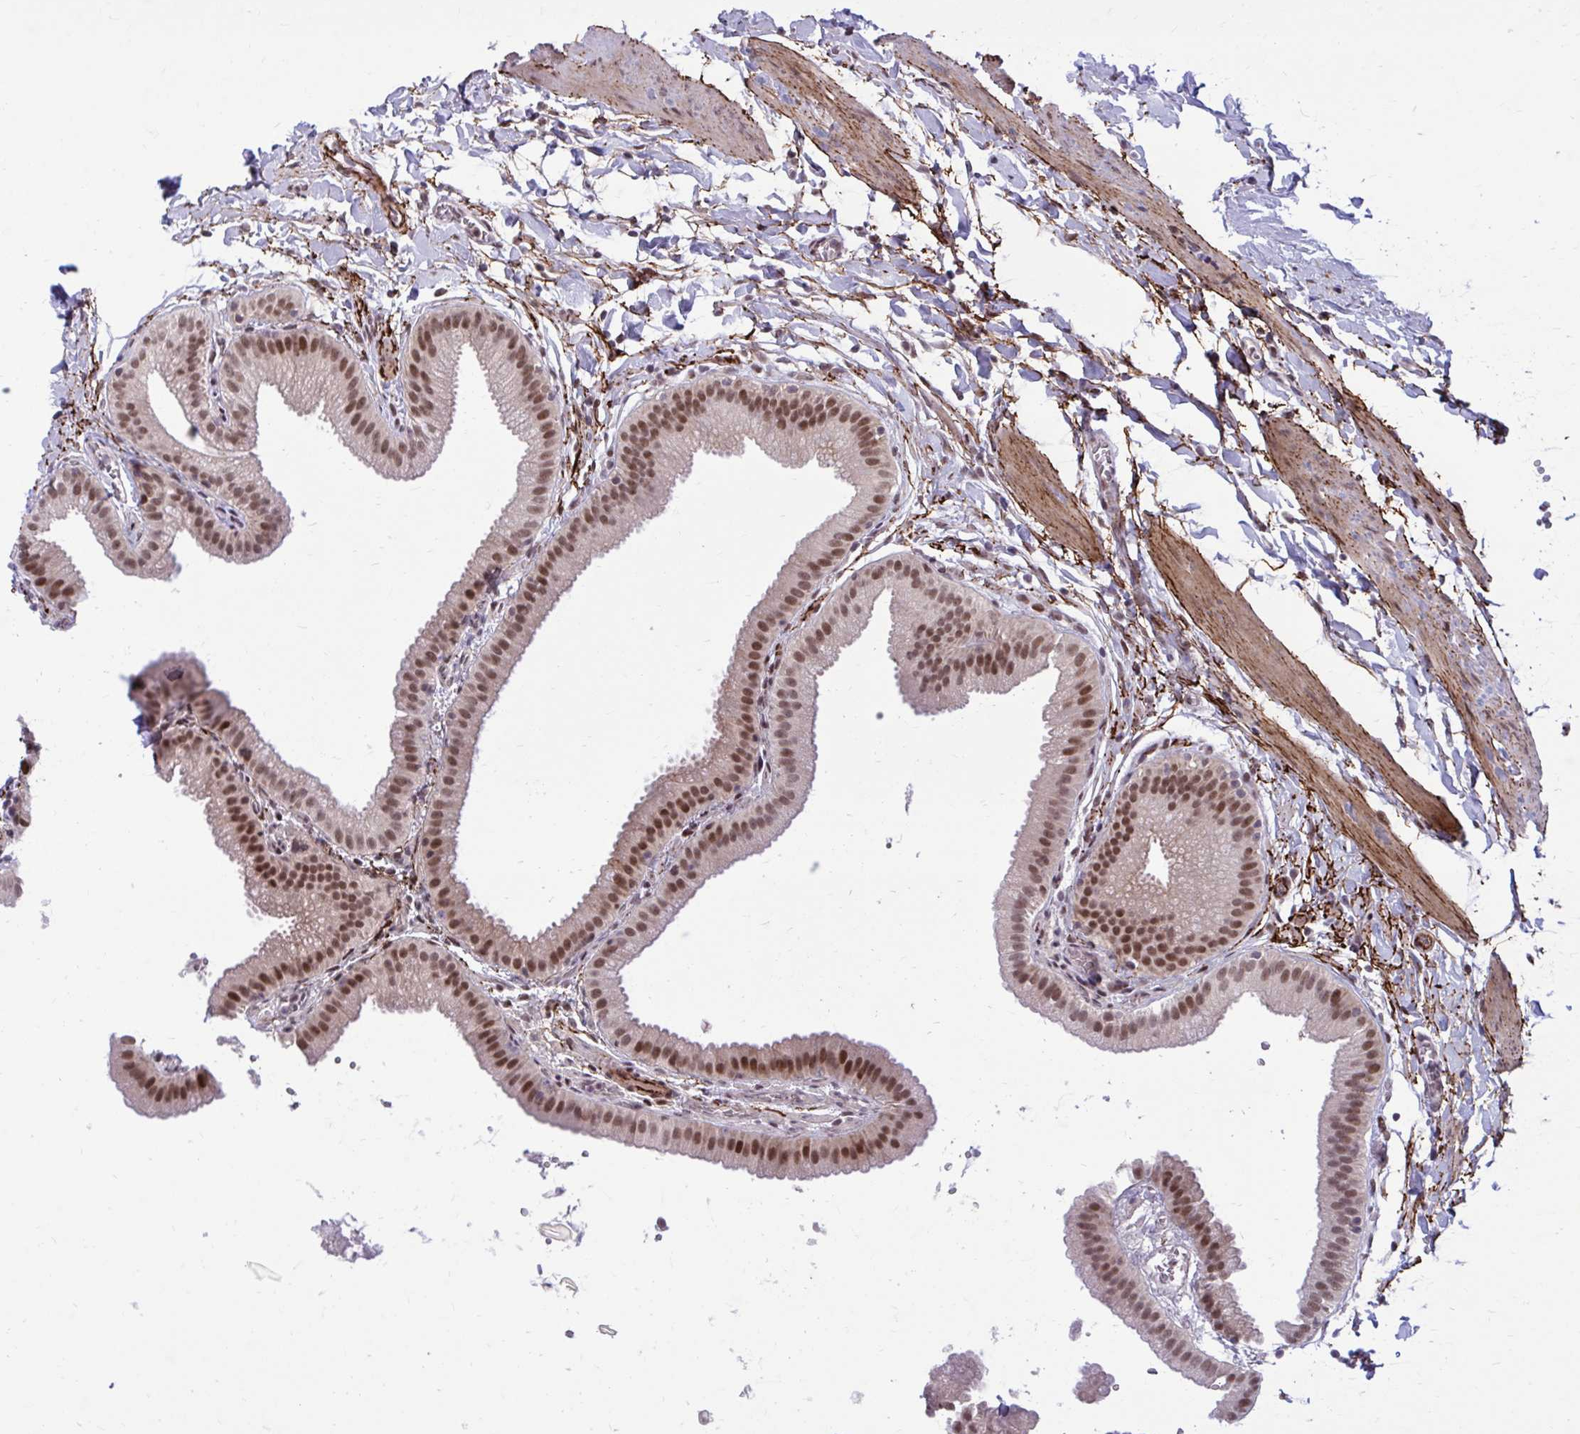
{"staining": {"intensity": "moderate", "quantity": ">75%", "location": "nuclear"}, "tissue": "gallbladder", "cell_type": "Glandular cells", "image_type": "normal", "snomed": [{"axis": "morphology", "description": "Normal tissue, NOS"}, {"axis": "topography", "description": "Gallbladder"}], "caption": "Immunohistochemistry staining of benign gallbladder, which reveals medium levels of moderate nuclear expression in approximately >75% of glandular cells indicating moderate nuclear protein staining. The staining was performed using DAB (brown) for protein detection and nuclei were counterstained in hematoxylin (blue).", "gene": "PSME4", "patient": {"sex": "female", "age": 63}}